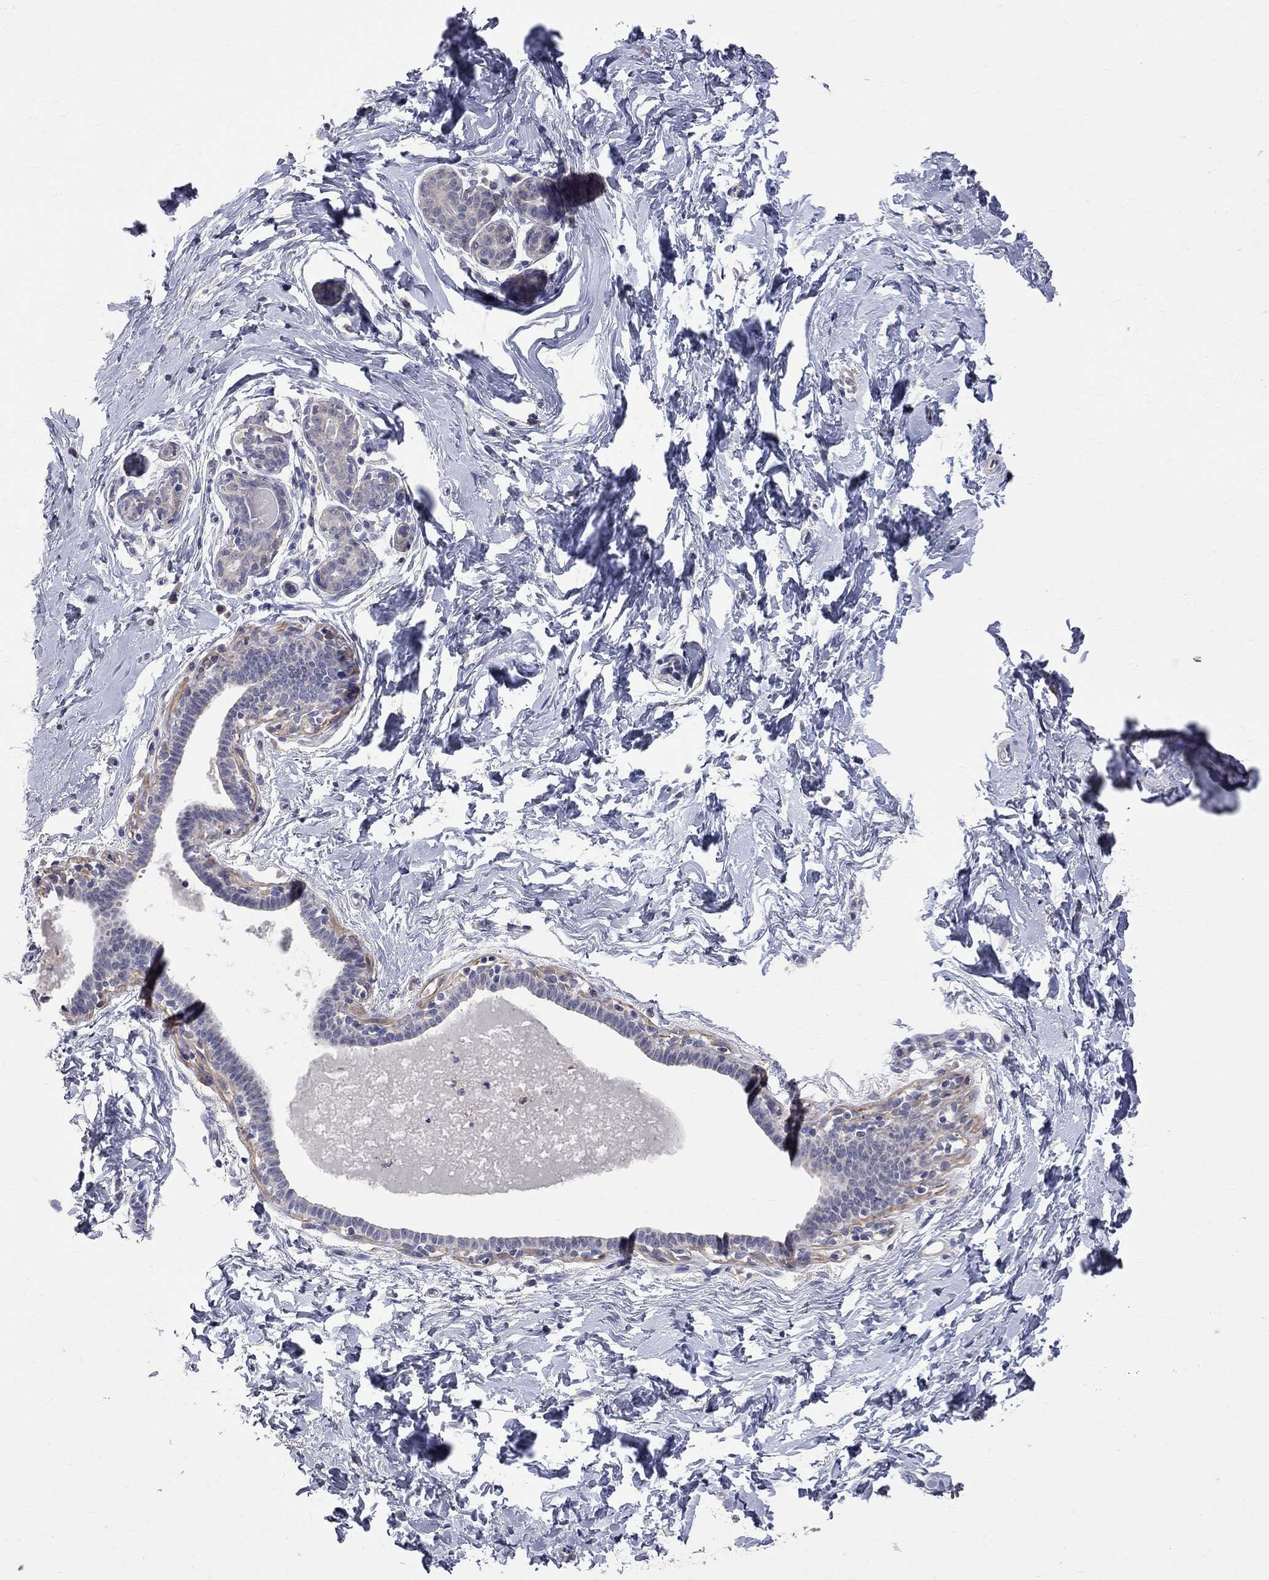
{"staining": {"intensity": "negative", "quantity": "none", "location": "none"}, "tissue": "breast", "cell_type": "Adipocytes", "image_type": "normal", "snomed": [{"axis": "morphology", "description": "Normal tissue, NOS"}, {"axis": "topography", "description": "Breast"}], "caption": "High power microscopy histopathology image of an immunohistochemistry photomicrograph of benign breast, revealing no significant expression in adipocytes. The staining is performed using DAB brown chromogen with nuclei counter-stained in using hematoxylin.", "gene": "CKAP2", "patient": {"sex": "female", "age": 37}}